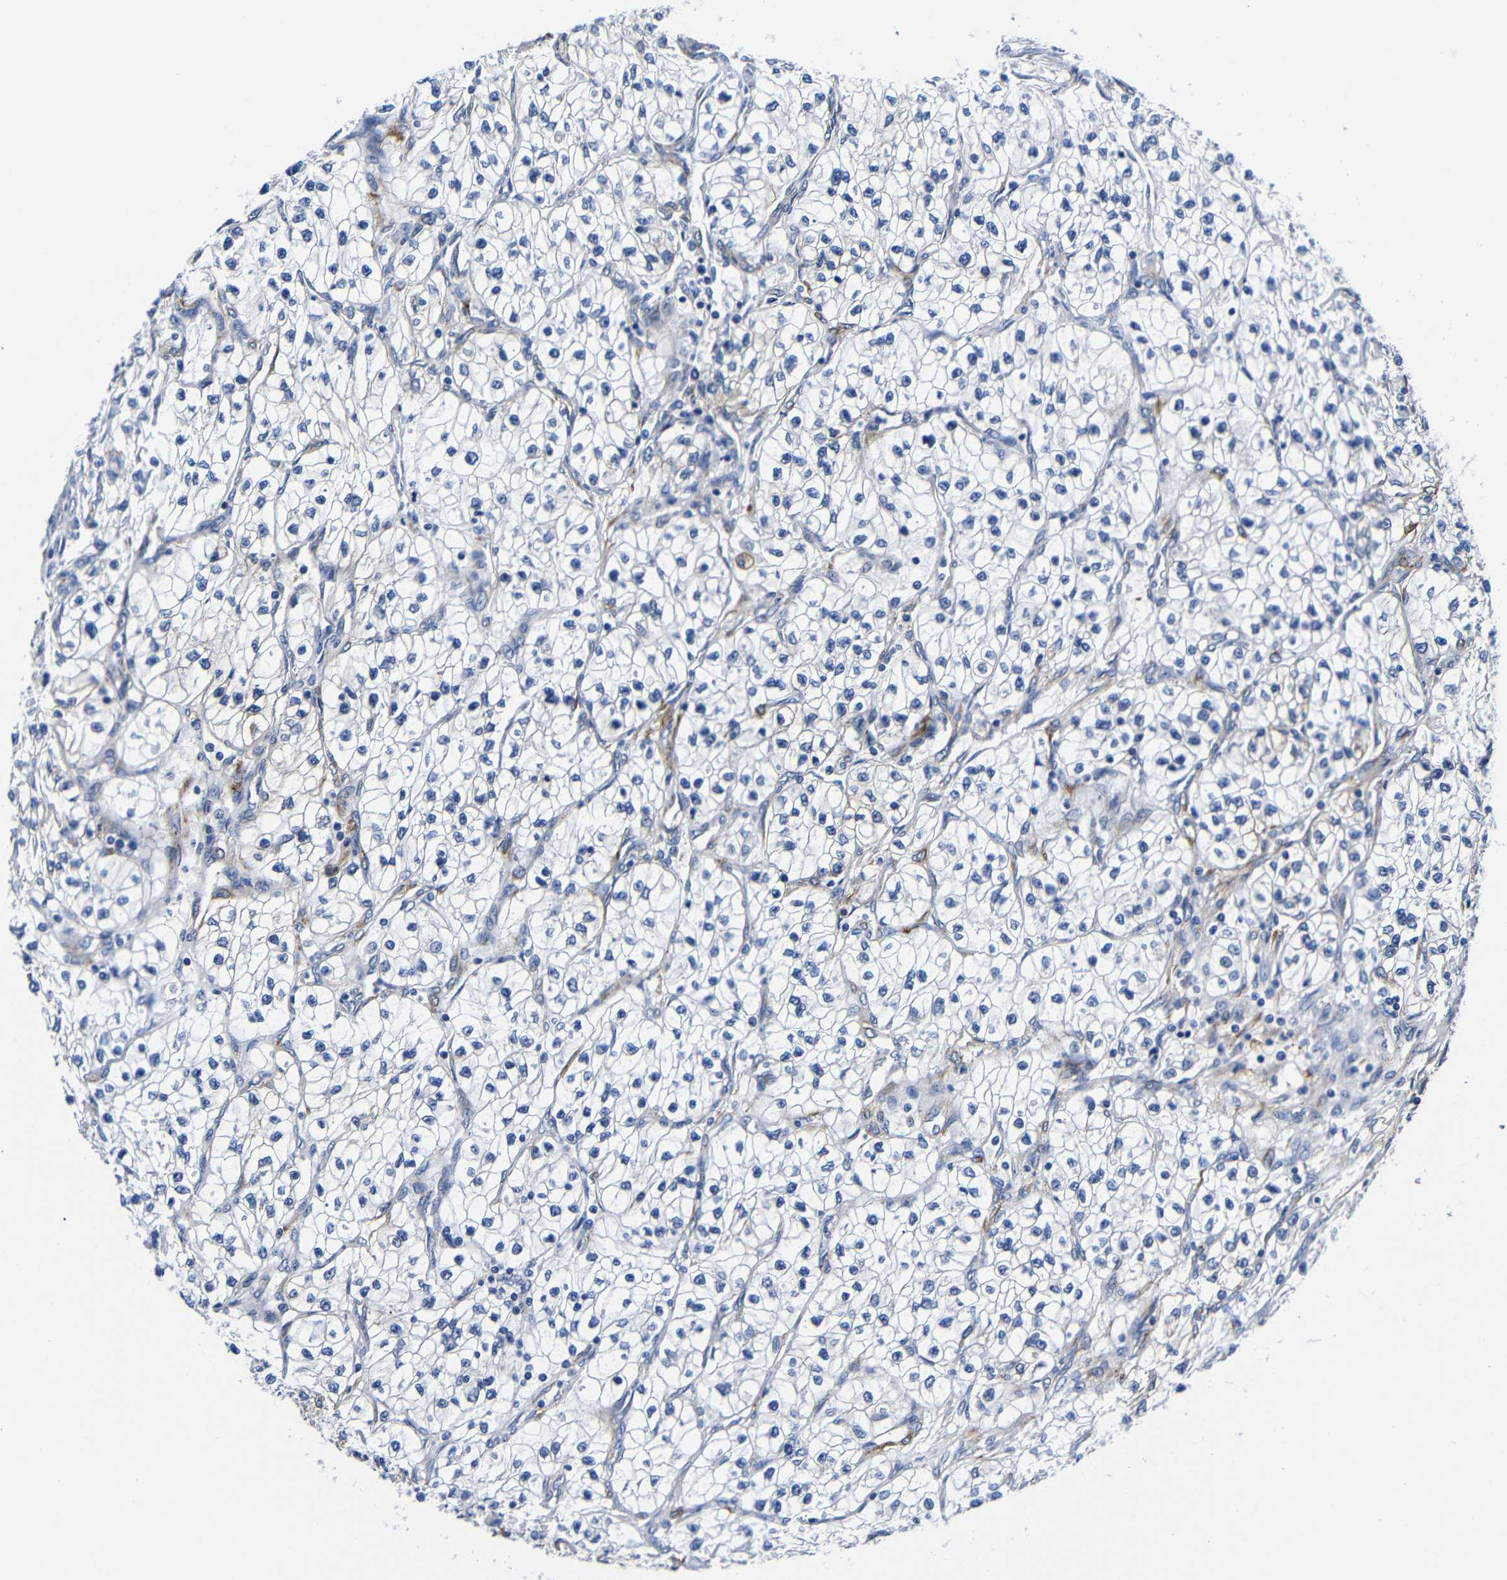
{"staining": {"intensity": "negative", "quantity": "none", "location": "none"}, "tissue": "renal cancer", "cell_type": "Tumor cells", "image_type": "cancer", "snomed": [{"axis": "morphology", "description": "Adenocarcinoma, NOS"}, {"axis": "topography", "description": "Kidney"}], "caption": "DAB immunohistochemical staining of renal cancer displays no significant expression in tumor cells.", "gene": "LRIG1", "patient": {"sex": "female", "age": 57}}